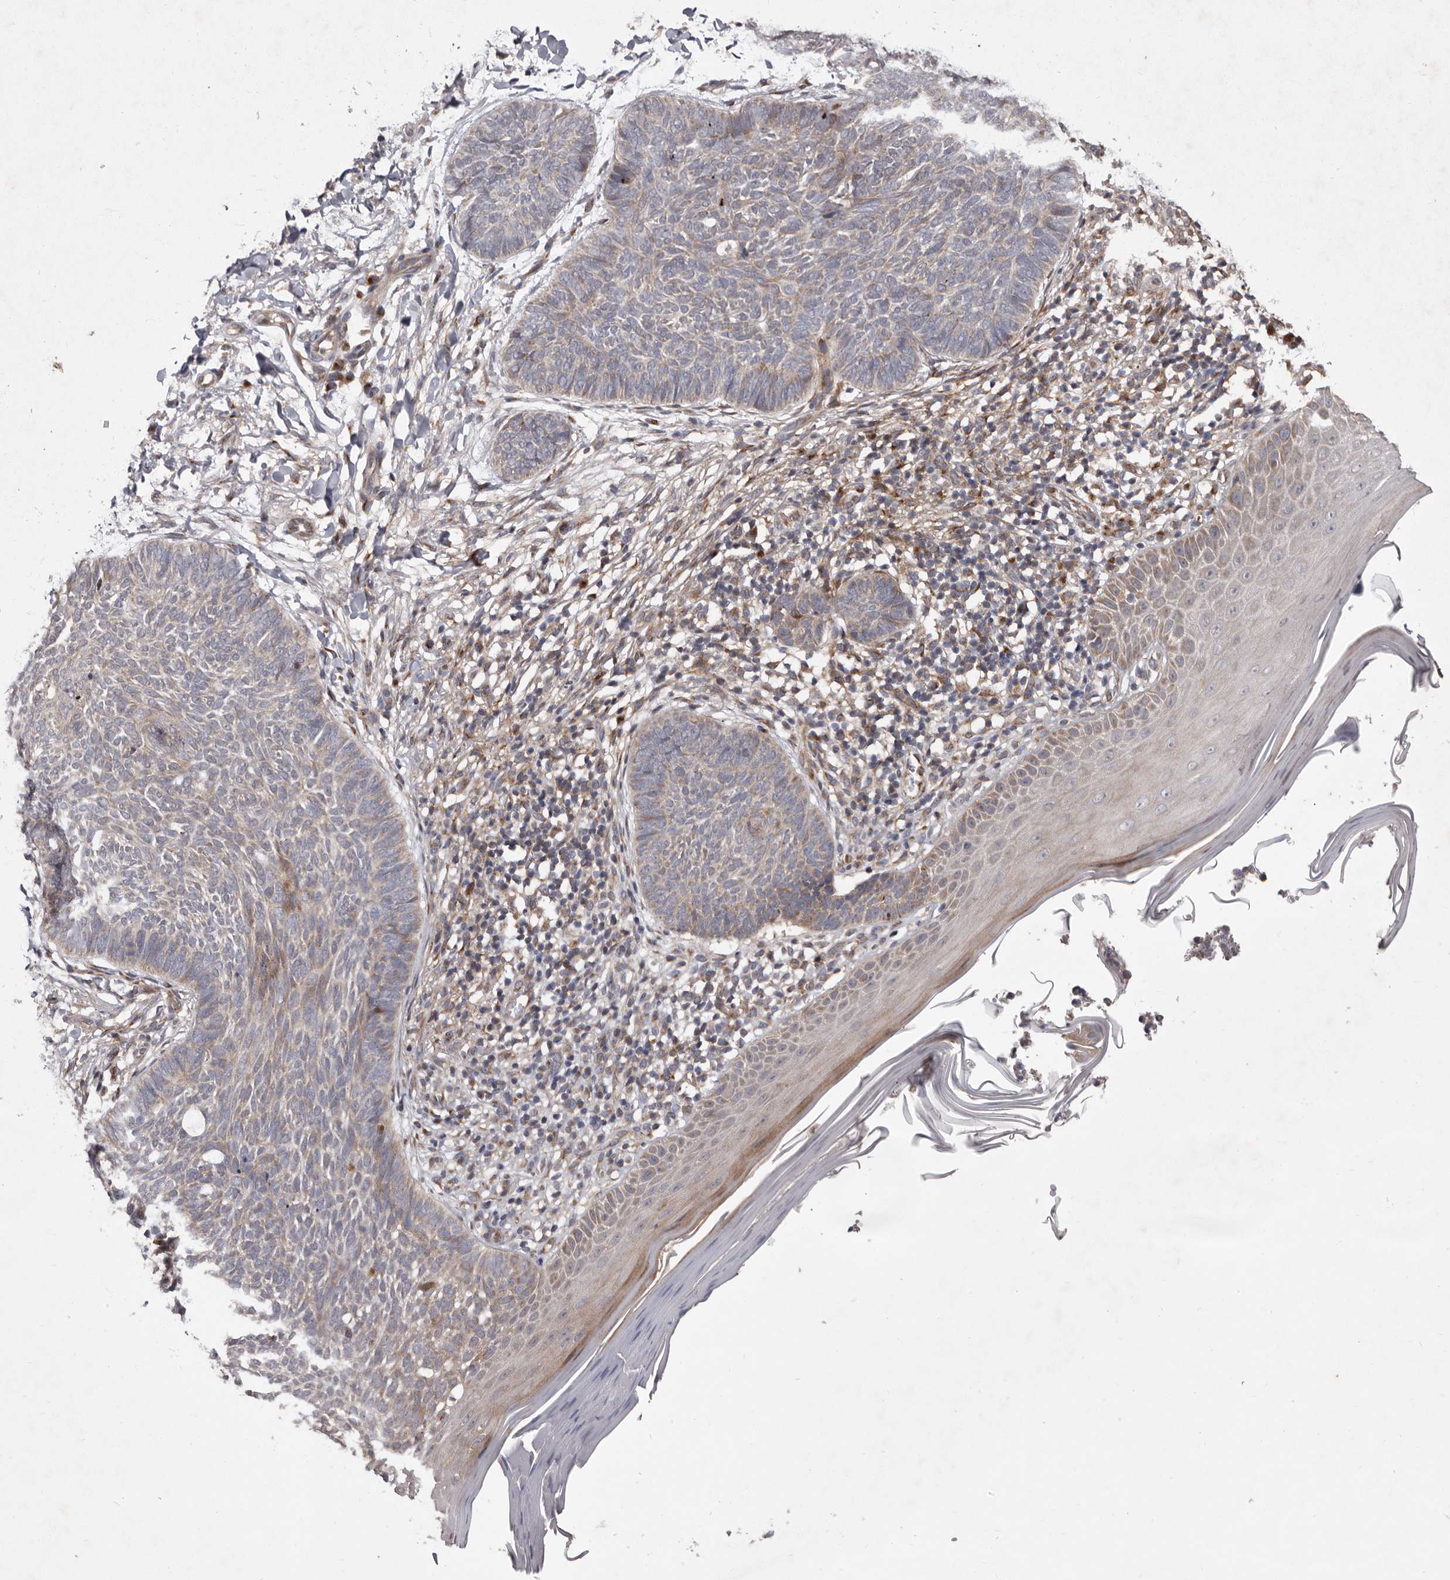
{"staining": {"intensity": "weak", "quantity": "<25%", "location": "cytoplasmic/membranous"}, "tissue": "skin cancer", "cell_type": "Tumor cells", "image_type": "cancer", "snomed": [{"axis": "morphology", "description": "Normal tissue, NOS"}, {"axis": "morphology", "description": "Basal cell carcinoma"}, {"axis": "topography", "description": "Skin"}], "caption": "Image shows no protein positivity in tumor cells of basal cell carcinoma (skin) tissue.", "gene": "FLAD1", "patient": {"sex": "male", "age": 50}}